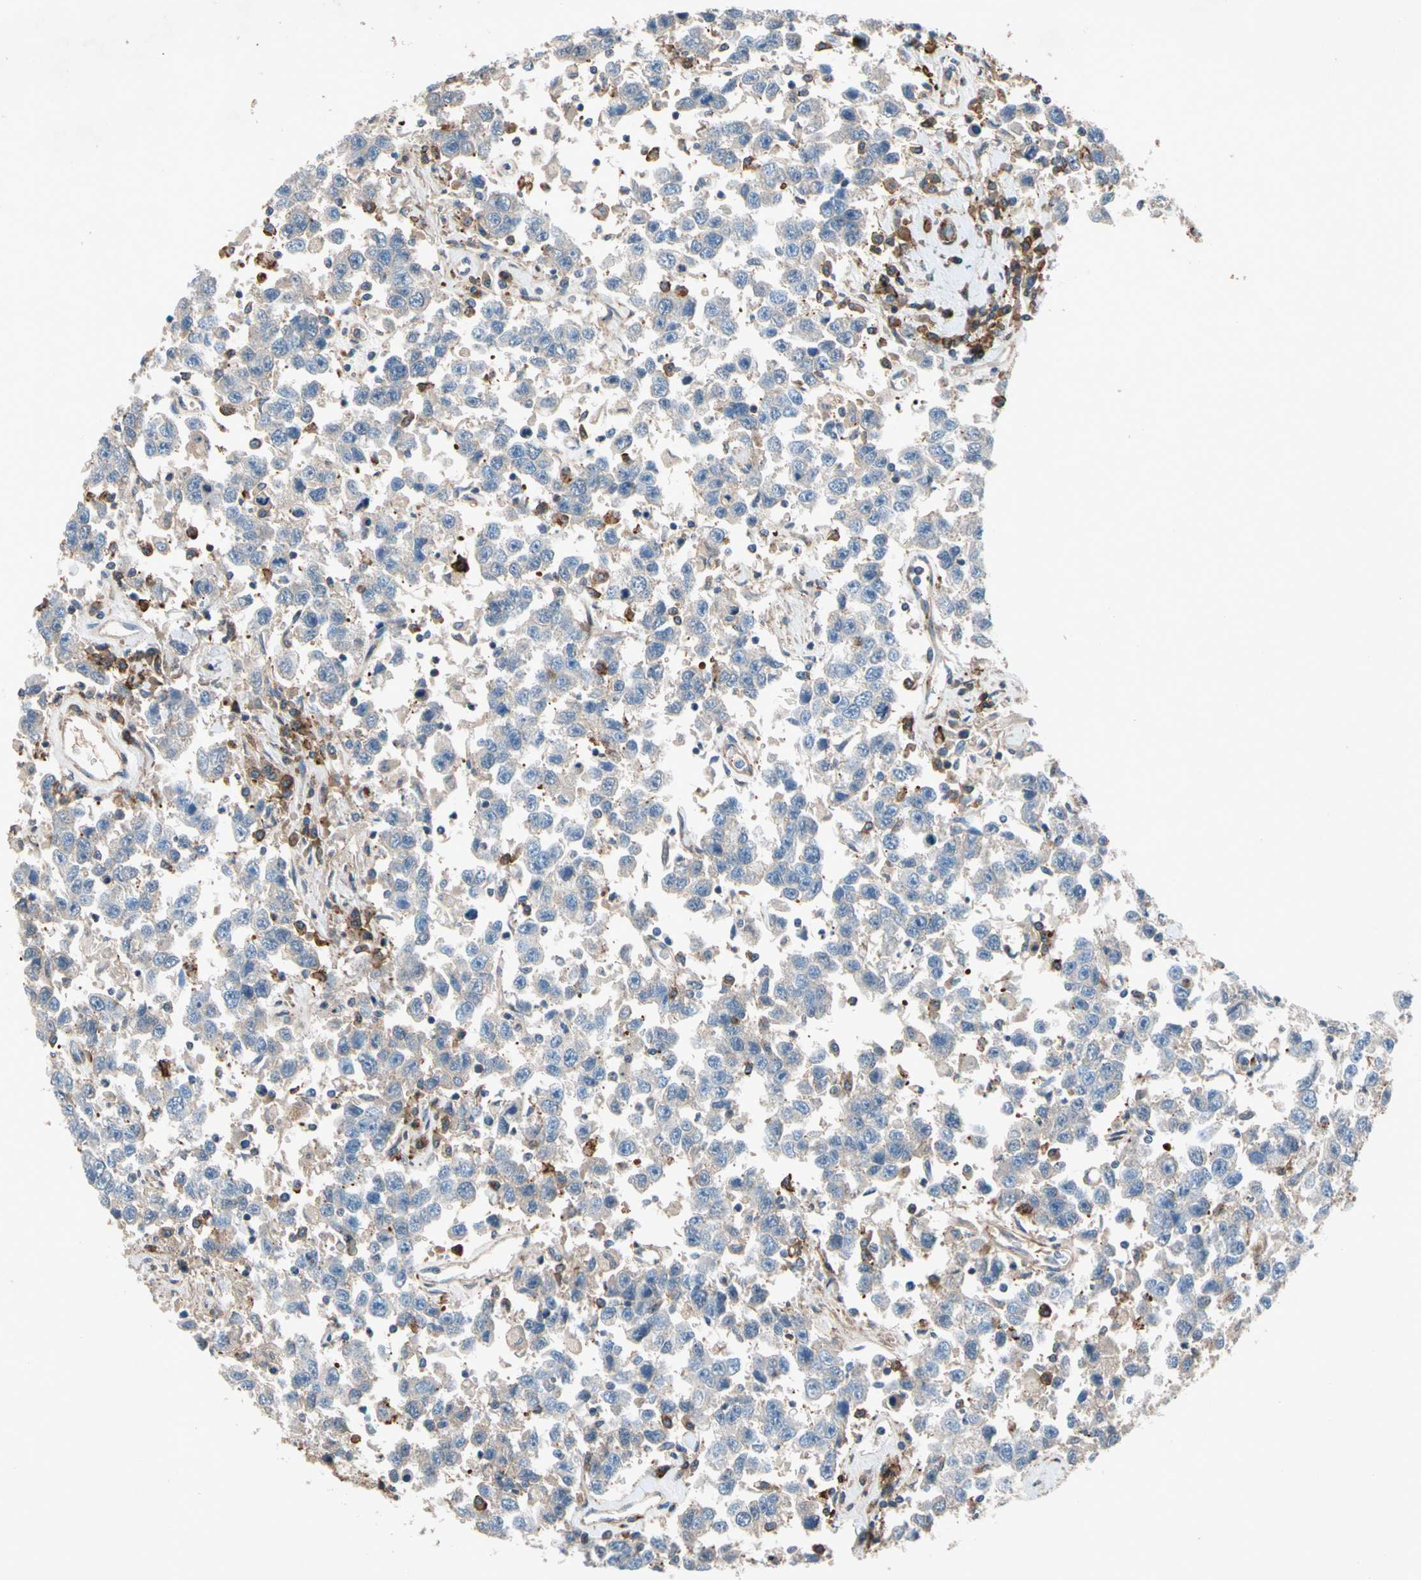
{"staining": {"intensity": "negative", "quantity": "none", "location": "none"}, "tissue": "testis cancer", "cell_type": "Tumor cells", "image_type": "cancer", "snomed": [{"axis": "morphology", "description": "Seminoma, NOS"}, {"axis": "topography", "description": "Testis"}], "caption": "The histopathology image shows no staining of tumor cells in testis cancer (seminoma).", "gene": "NDFIP2", "patient": {"sex": "male", "age": 41}}